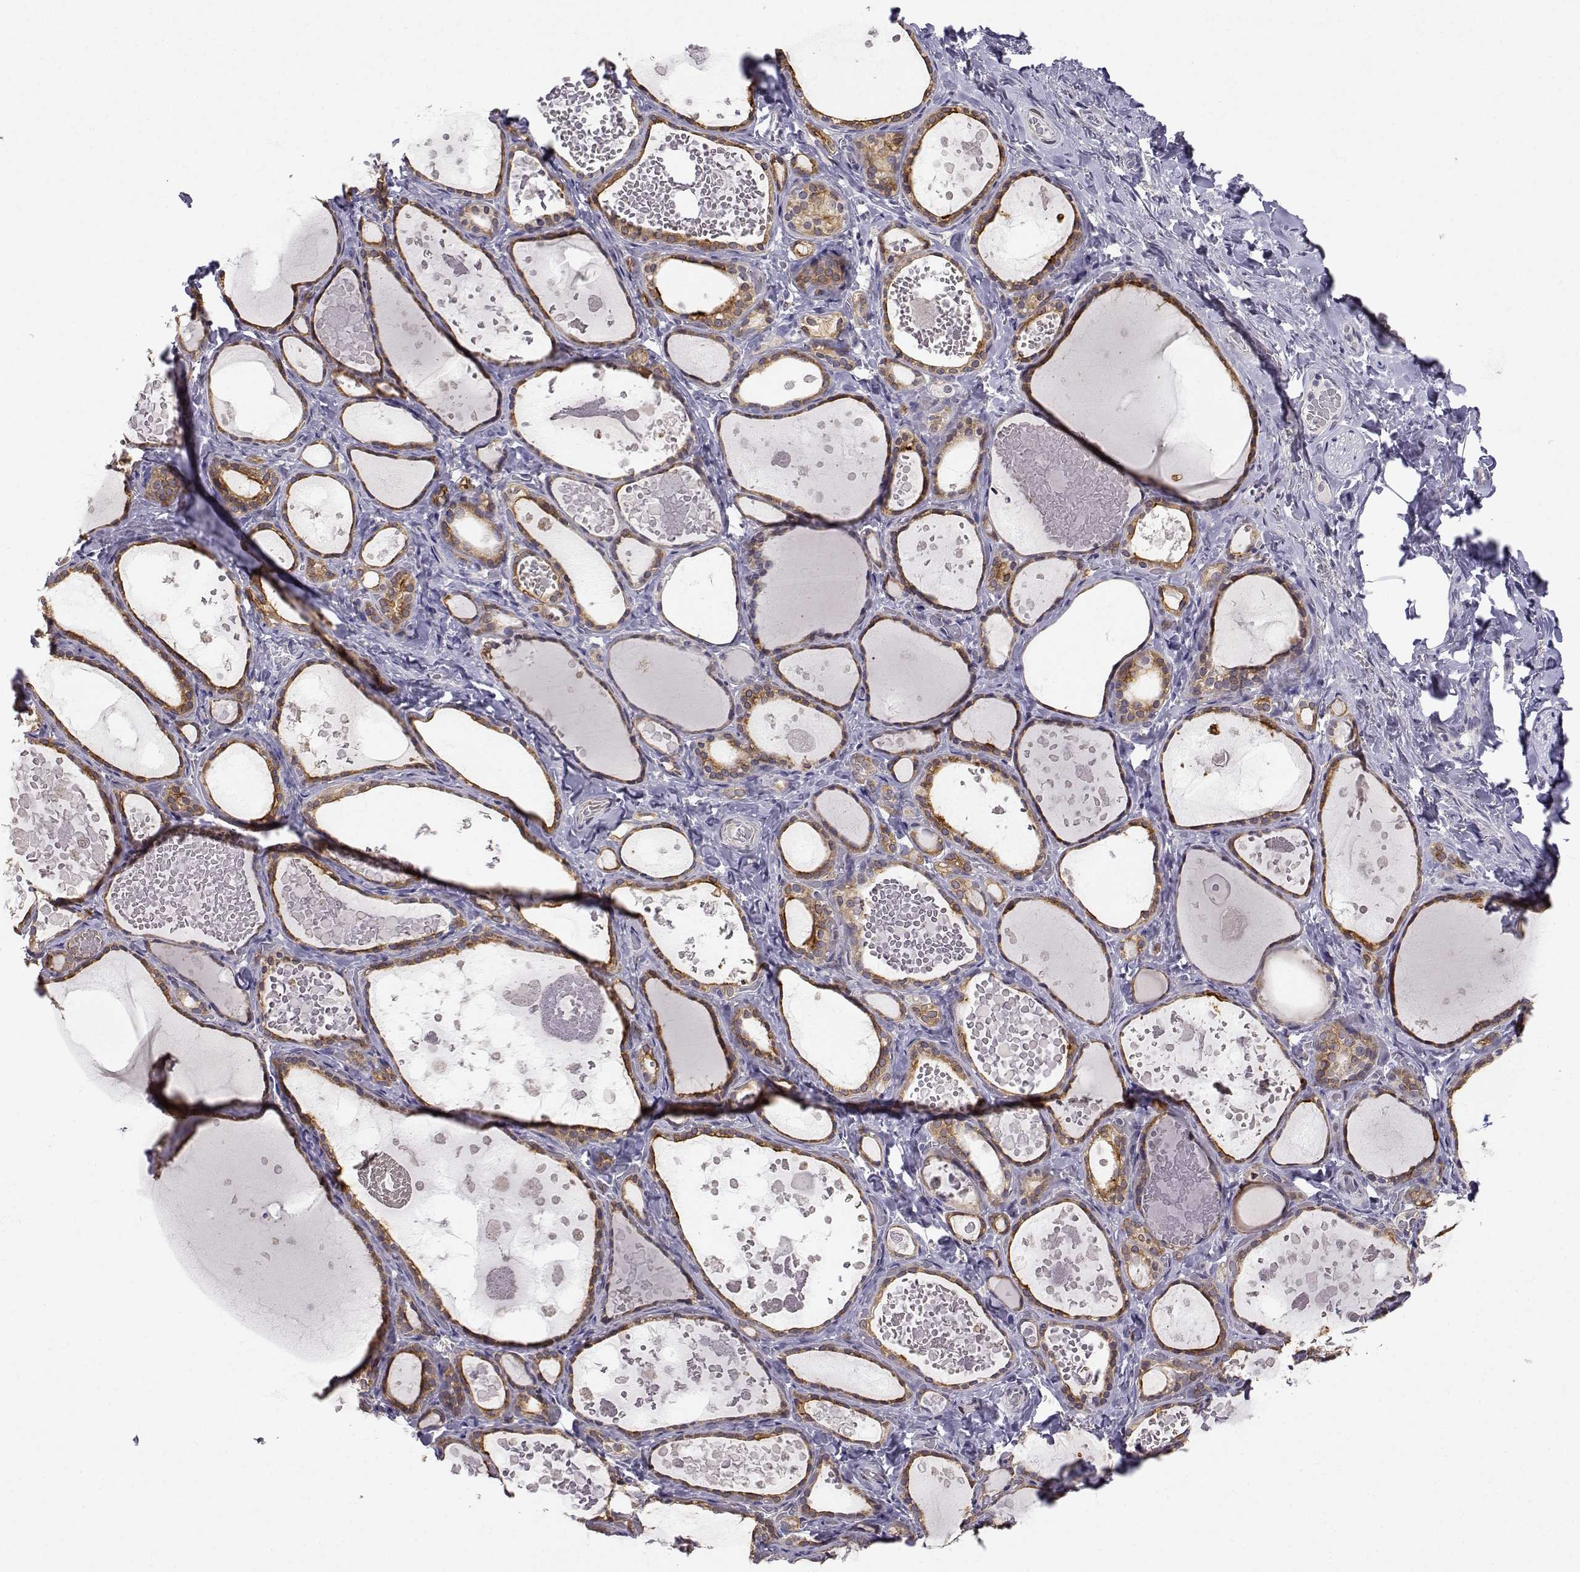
{"staining": {"intensity": "moderate", "quantity": ">75%", "location": "cytoplasmic/membranous"}, "tissue": "thyroid gland", "cell_type": "Glandular cells", "image_type": "normal", "snomed": [{"axis": "morphology", "description": "Normal tissue, NOS"}, {"axis": "topography", "description": "Thyroid gland"}], "caption": "A histopathology image of thyroid gland stained for a protein shows moderate cytoplasmic/membranous brown staining in glandular cells. (Brightfield microscopy of DAB IHC at high magnification).", "gene": "SLC6A3", "patient": {"sex": "female", "age": 56}}